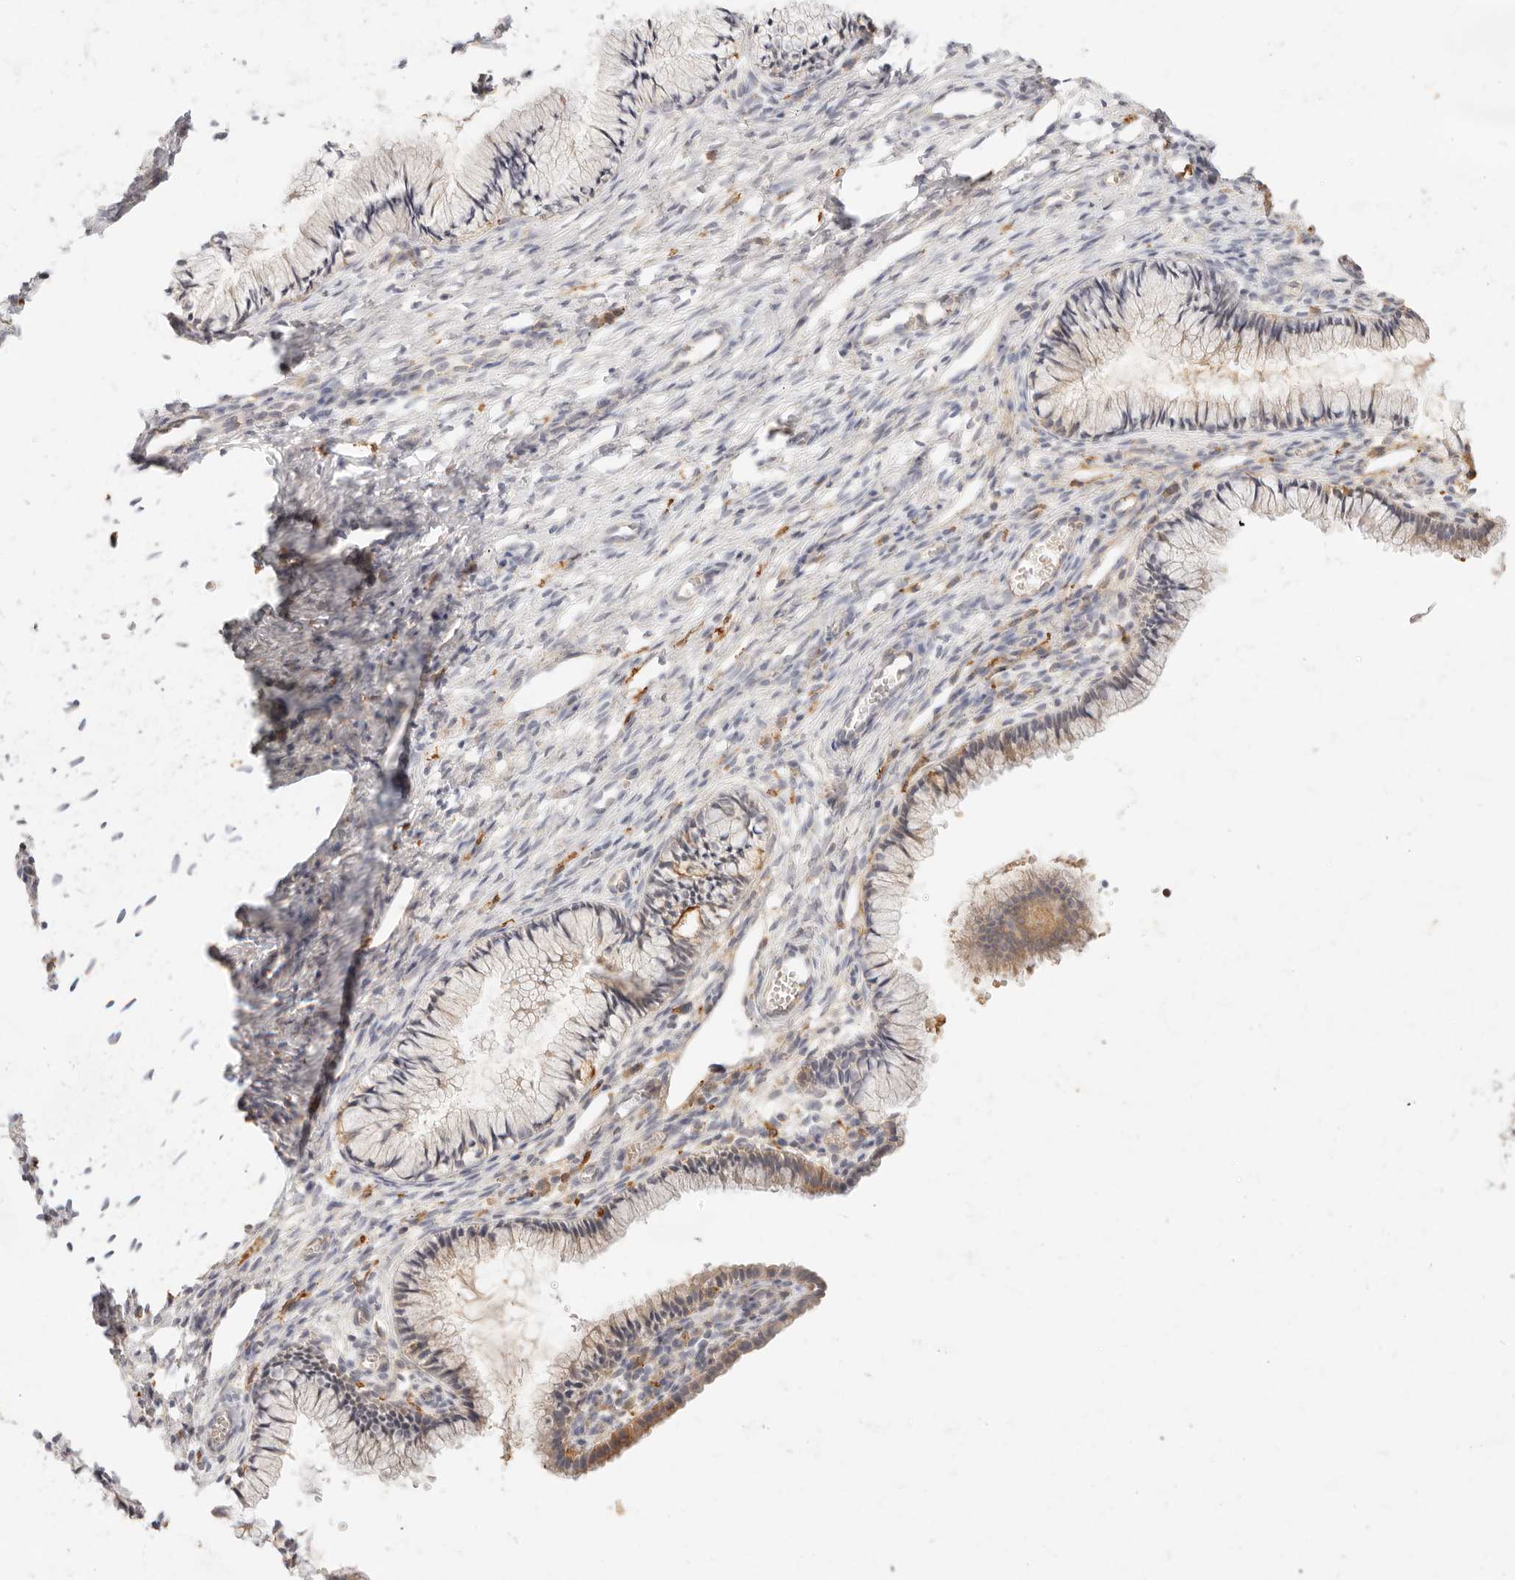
{"staining": {"intensity": "moderate", "quantity": "<25%", "location": "cytoplasmic/membranous"}, "tissue": "cervix", "cell_type": "Glandular cells", "image_type": "normal", "snomed": [{"axis": "morphology", "description": "Normal tissue, NOS"}, {"axis": "topography", "description": "Cervix"}], "caption": "A brown stain shows moderate cytoplasmic/membranous positivity of a protein in glandular cells of normal cervix.", "gene": "HK2", "patient": {"sex": "female", "age": 27}}